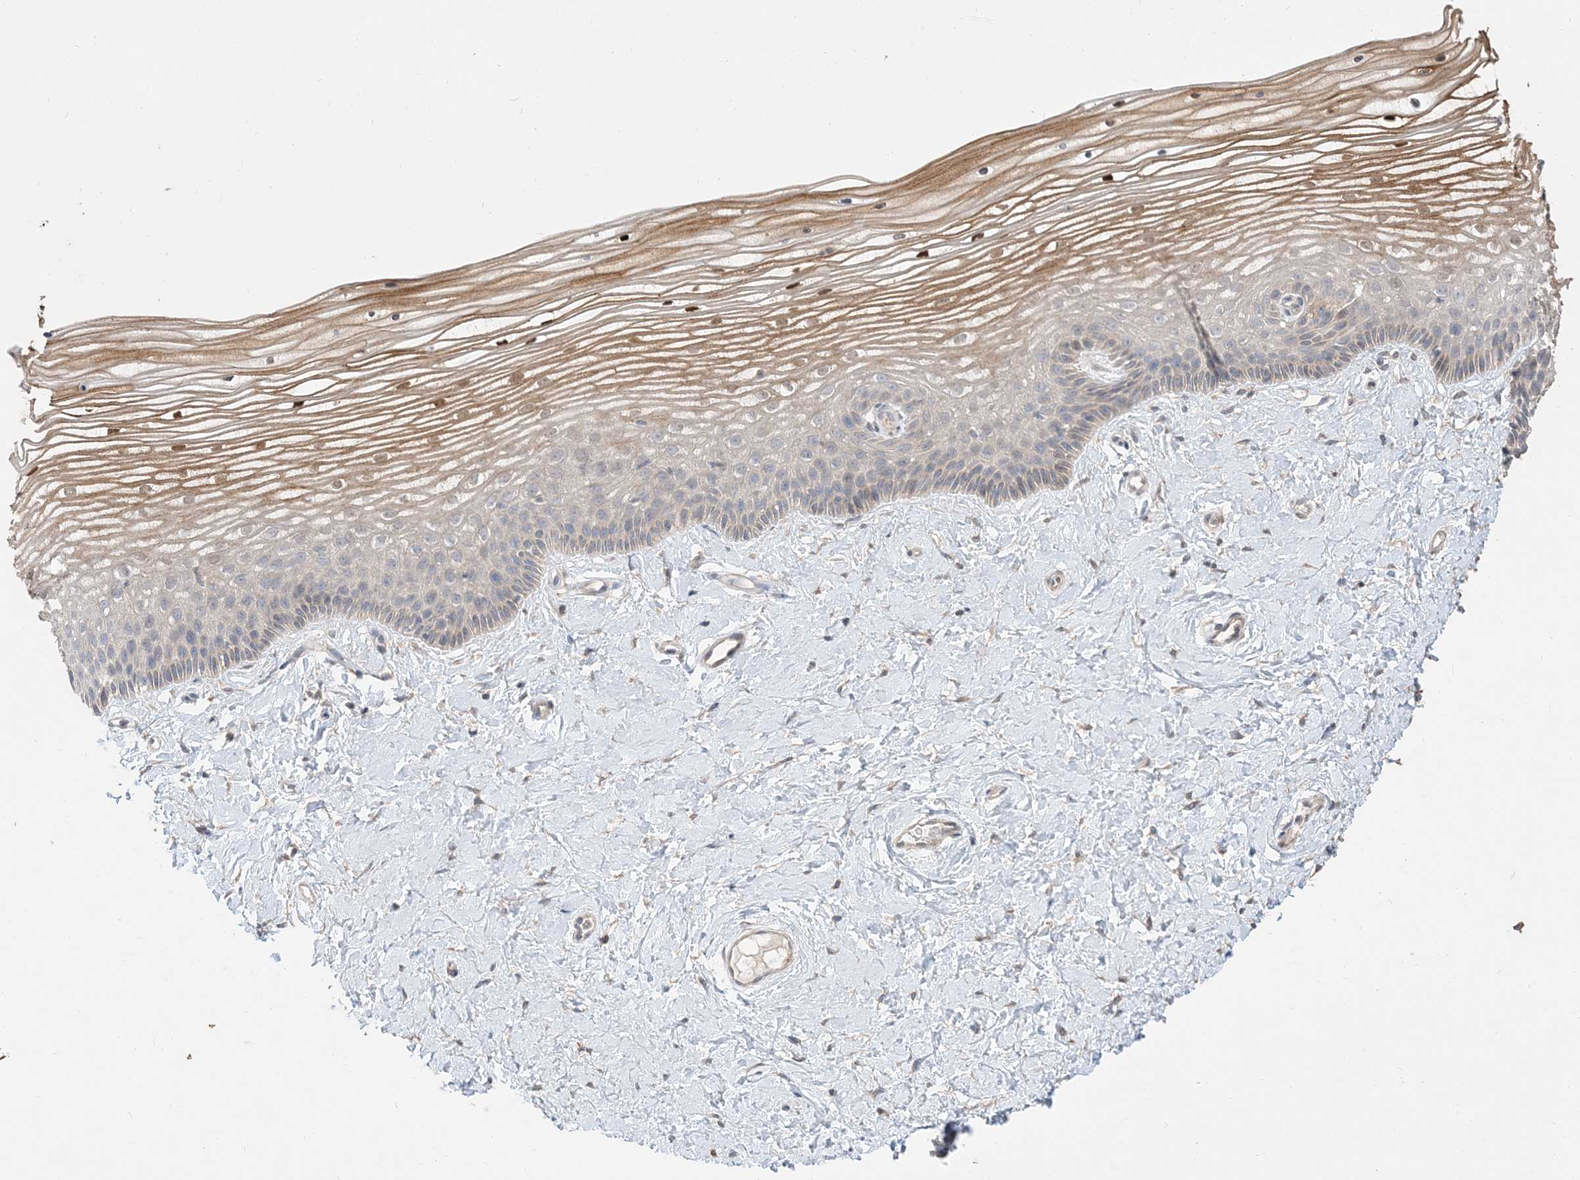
{"staining": {"intensity": "moderate", "quantity": "25%-75%", "location": "cytoplasmic/membranous,nuclear"}, "tissue": "vagina", "cell_type": "Squamous epithelial cells", "image_type": "normal", "snomed": [{"axis": "morphology", "description": "Normal tissue, NOS"}, {"axis": "topography", "description": "Vagina"}, {"axis": "topography", "description": "Cervix"}], "caption": "Immunohistochemical staining of unremarkable human vagina displays medium levels of moderate cytoplasmic/membranous,nuclear staining in approximately 25%-75% of squamous epithelial cells. (IHC, brightfield microscopy, high magnification).", "gene": "RNF175", "patient": {"sex": "female", "age": 40}}